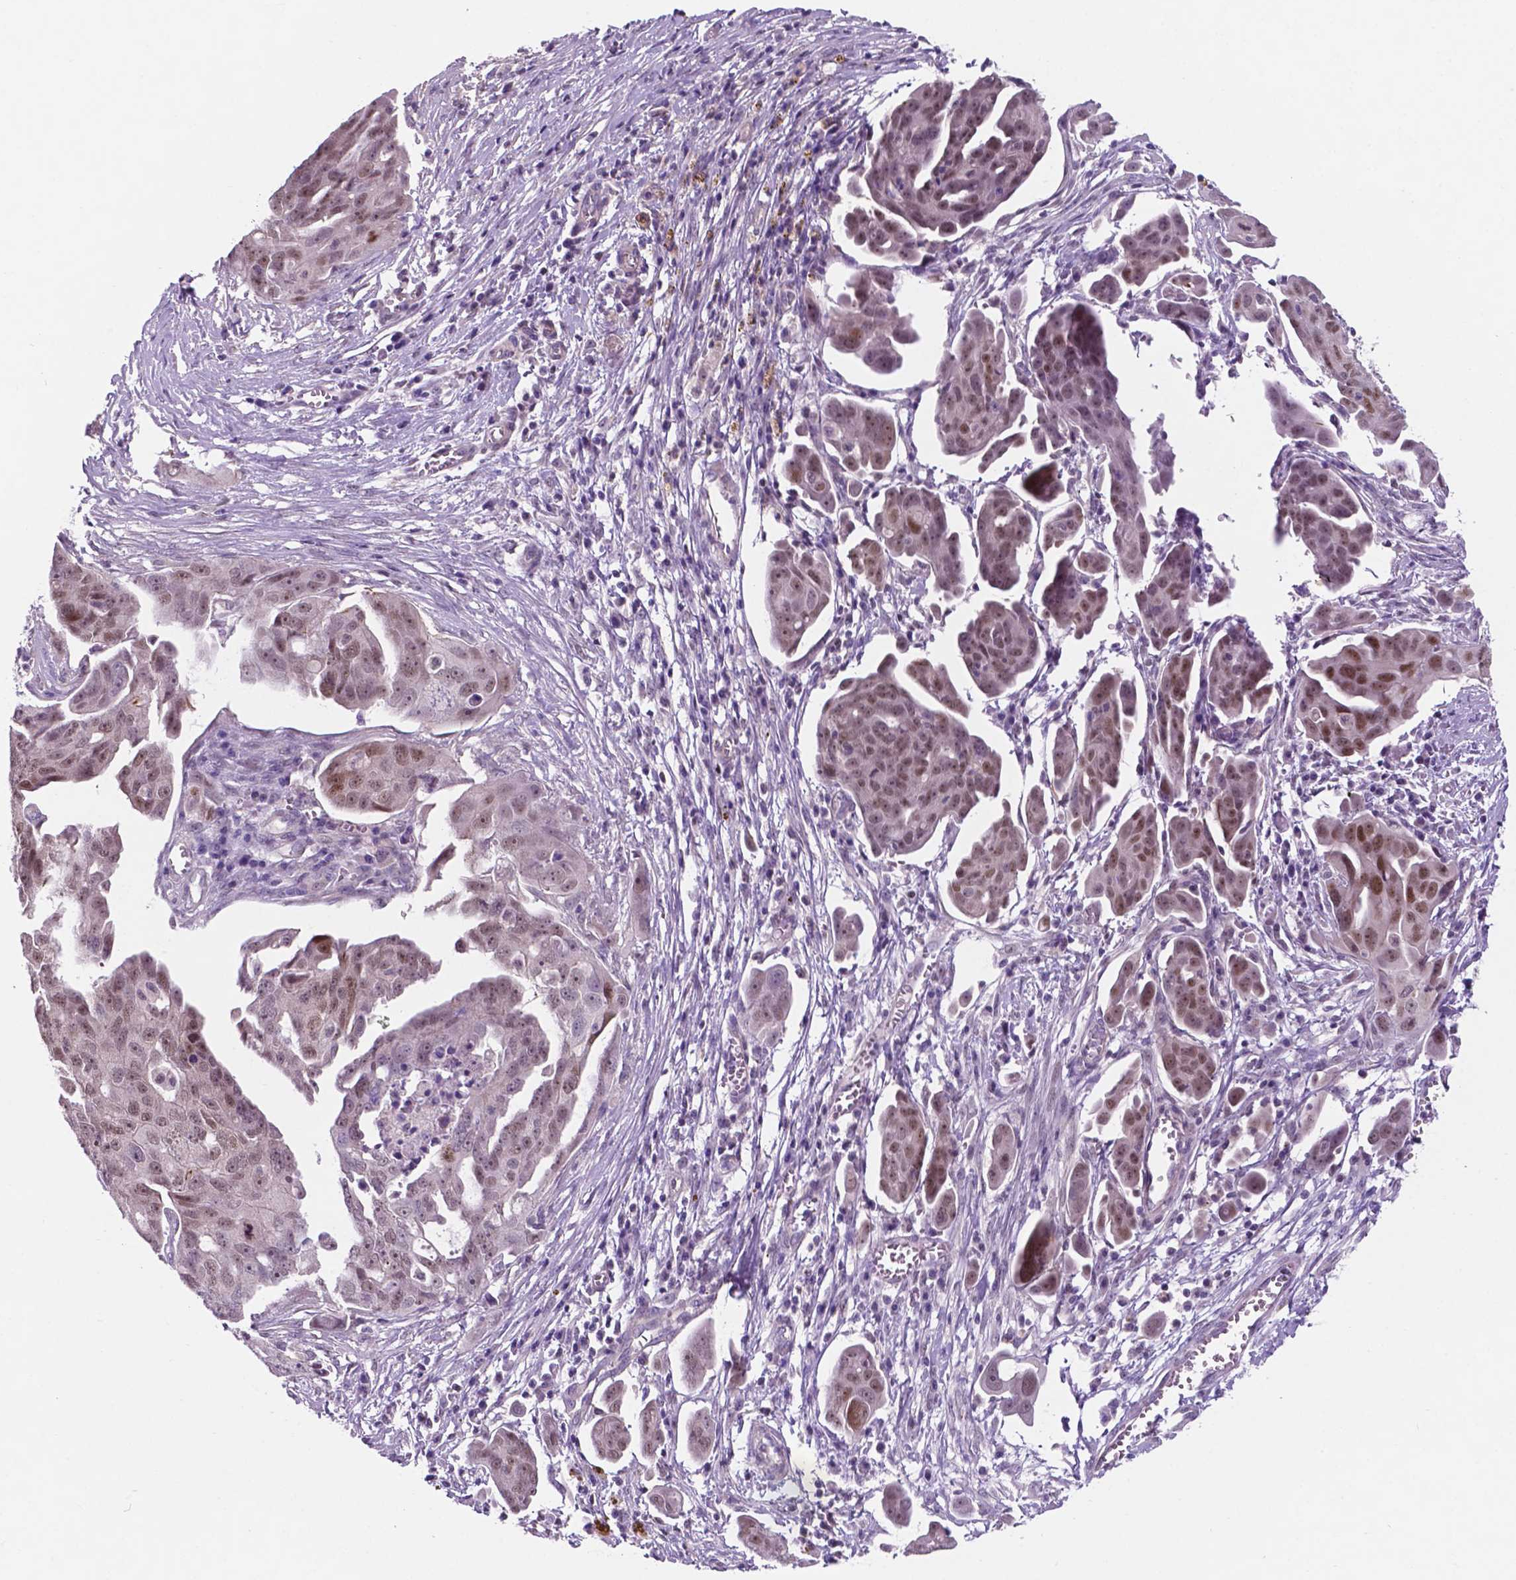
{"staining": {"intensity": "weak", "quantity": ">75%", "location": "nuclear"}, "tissue": "ovarian cancer", "cell_type": "Tumor cells", "image_type": "cancer", "snomed": [{"axis": "morphology", "description": "Carcinoma, endometroid"}, {"axis": "topography", "description": "Ovary"}], "caption": "Protein analysis of ovarian cancer (endometroid carcinoma) tissue reveals weak nuclear expression in approximately >75% of tumor cells.", "gene": "FAM50B", "patient": {"sex": "female", "age": 70}}